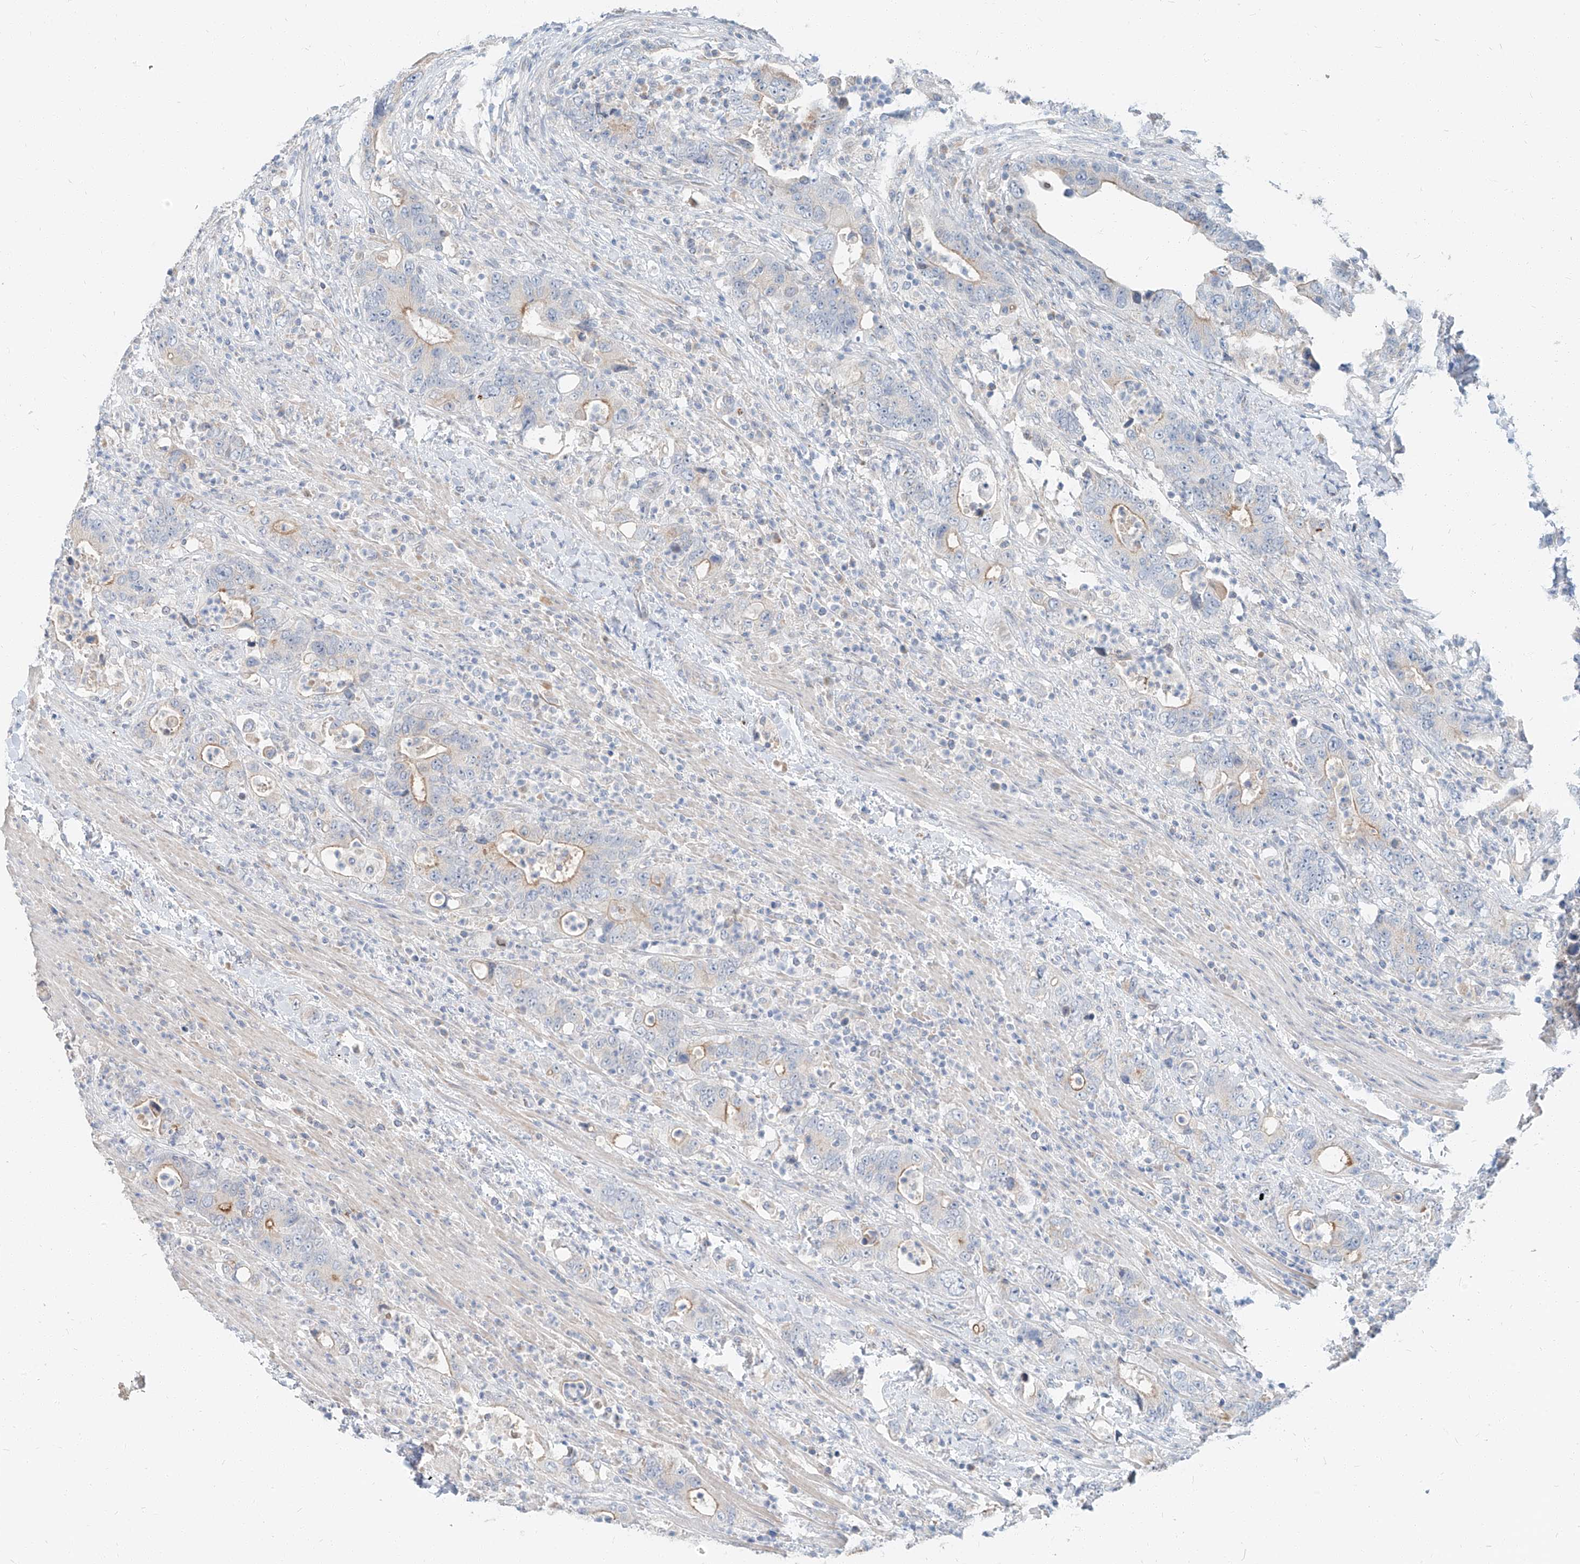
{"staining": {"intensity": "weak", "quantity": "<25%", "location": "cytoplasmic/membranous"}, "tissue": "colorectal cancer", "cell_type": "Tumor cells", "image_type": "cancer", "snomed": [{"axis": "morphology", "description": "Adenocarcinoma, NOS"}, {"axis": "topography", "description": "Colon"}], "caption": "IHC histopathology image of human colorectal adenocarcinoma stained for a protein (brown), which reveals no staining in tumor cells.", "gene": "STX19", "patient": {"sex": "female", "age": 75}}